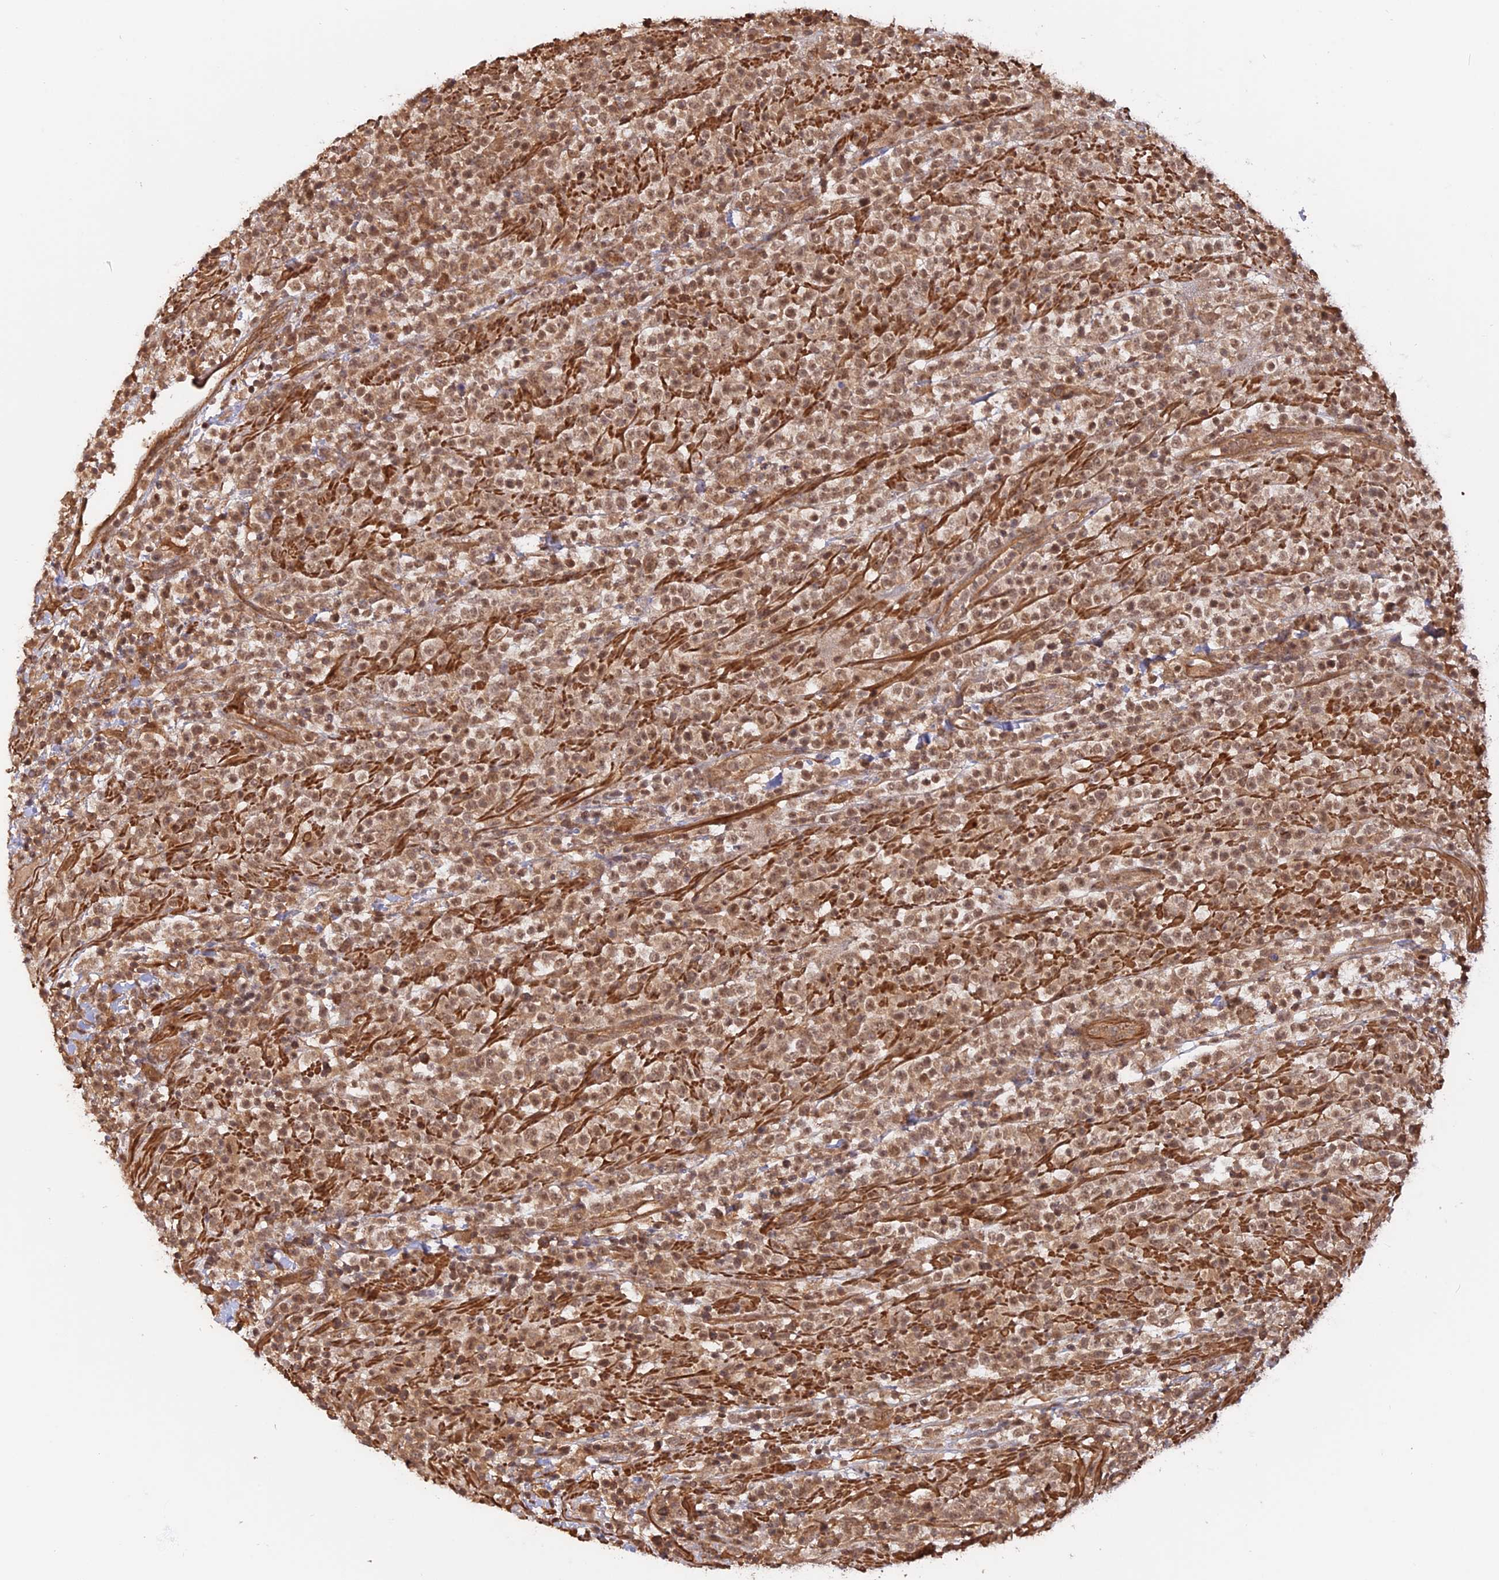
{"staining": {"intensity": "weak", "quantity": ">75%", "location": "cytoplasmic/membranous,nuclear"}, "tissue": "lymphoma", "cell_type": "Tumor cells", "image_type": "cancer", "snomed": [{"axis": "morphology", "description": "Malignant lymphoma, non-Hodgkin's type, High grade"}, {"axis": "topography", "description": "Colon"}], "caption": "The immunohistochemical stain shows weak cytoplasmic/membranous and nuclear positivity in tumor cells of lymphoma tissue.", "gene": "CCDC174", "patient": {"sex": "female", "age": 53}}